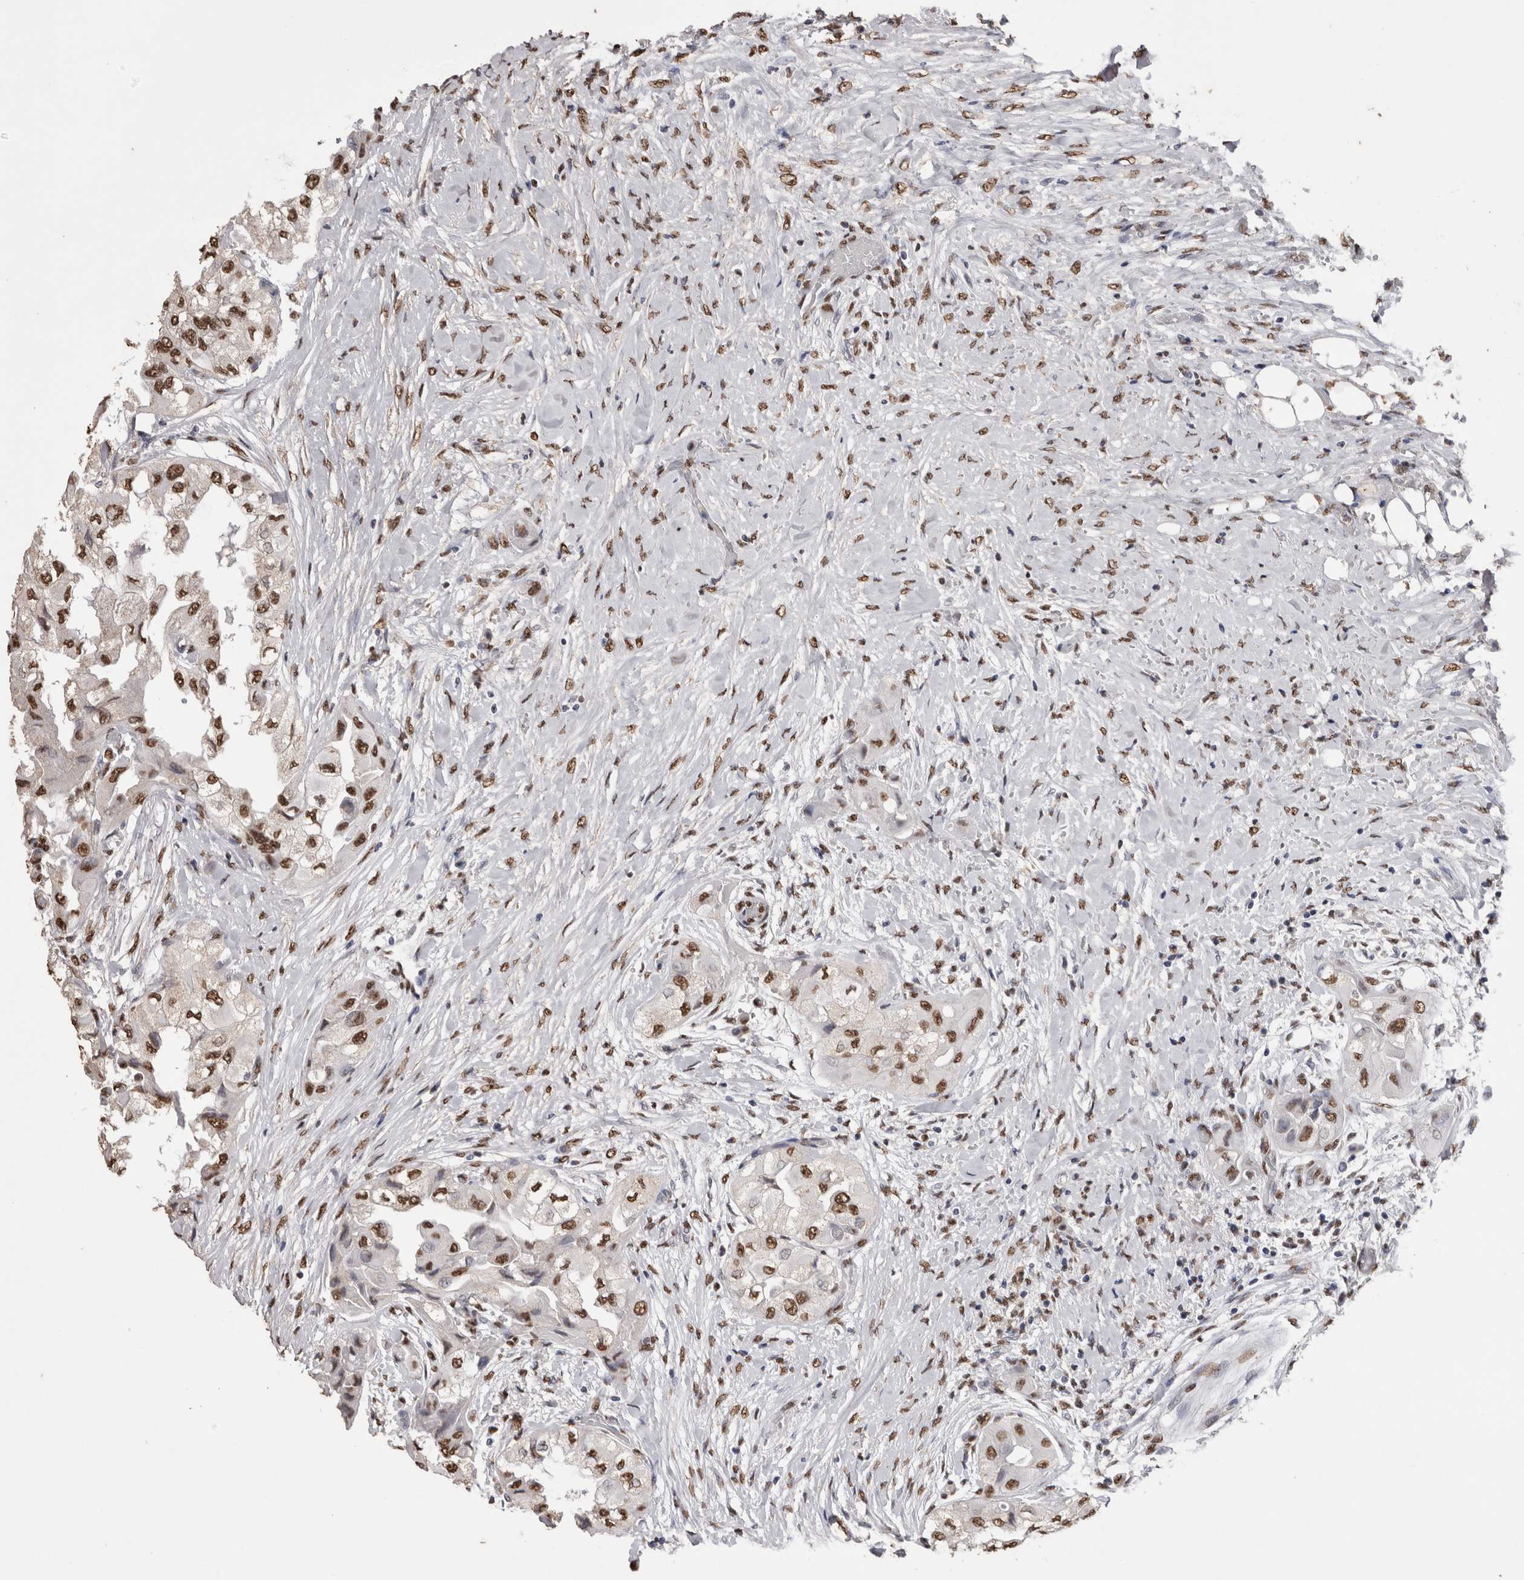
{"staining": {"intensity": "moderate", "quantity": ">75%", "location": "nuclear"}, "tissue": "thyroid cancer", "cell_type": "Tumor cells", "image_type": "cancer", "snomed": [{"axis": "morphology", "description": "Papillary adenocarcinoma, NOS"}, {"axis": "topography", "description": "Thyroid gland"}], "caption": "There is medium levels of moderate nuclear expression in tumor cells of thyroid cancer (papillary adenocarcinoma), as demonstrated by immunohistochemical staining (brown color).", "gene": "NTHL1", "patient": {"sex": "female", "age": 59}}